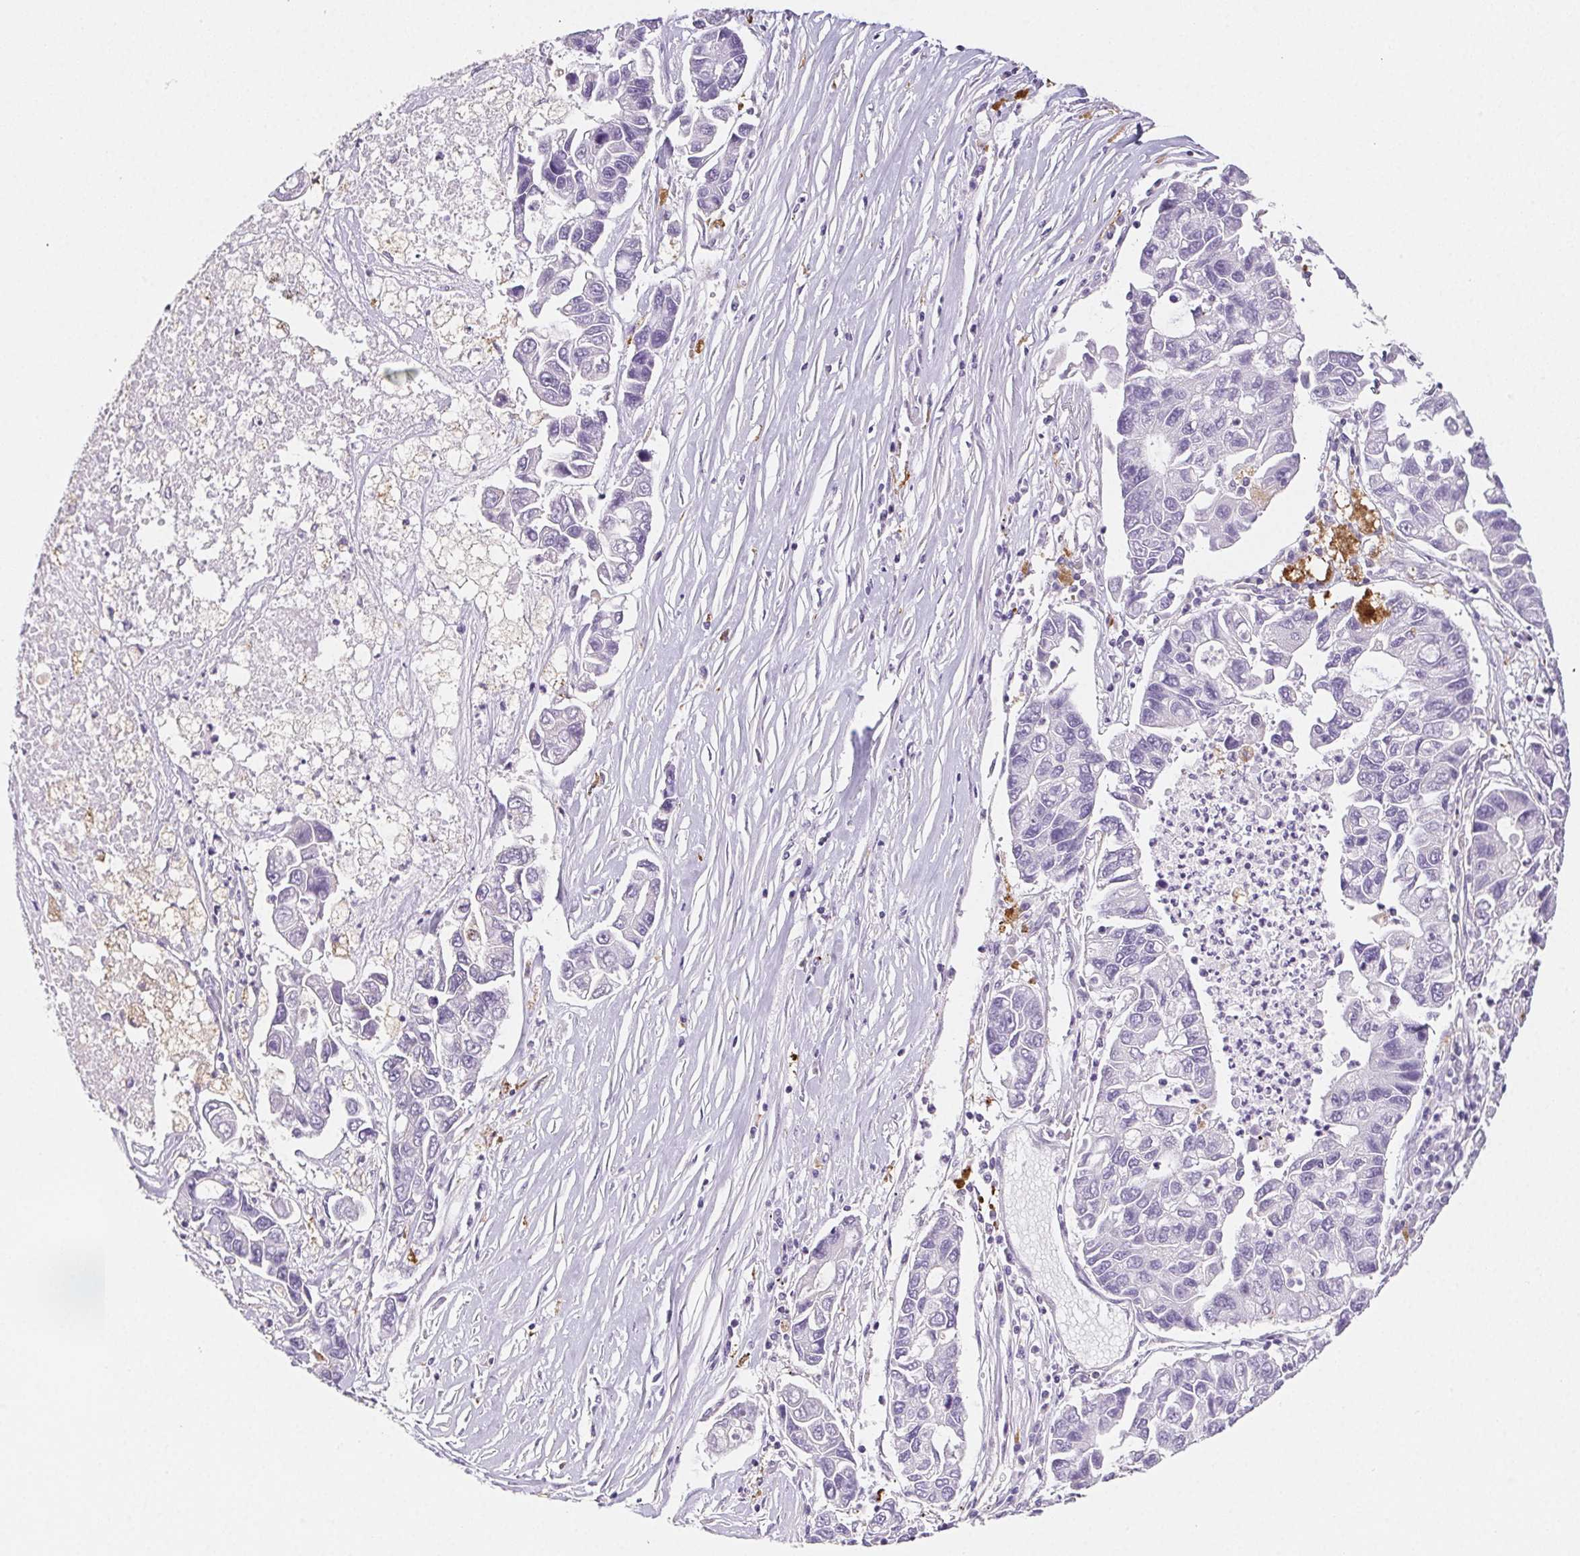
{"staining": {"intensity": "negative", "quantity": "none", "location": "none"}, "tissue": "lung cancer", "cell_type": "Tumor cells", "image_type": "cancer", "snomed": [{"axis": "morphology", "description": "Adenocarcinoma, NOS"}, {"axis": "topography", "description": "Bronchus"}, {"axis": "topography", "description": "Lung"}], "caption": "Image shows no protein expression in tumor cells of lung adenocarcinoma tissue. Nuclei are stained in blue.", "gene": "LIPA", "patient": {"sex": "female", "age": 51}}